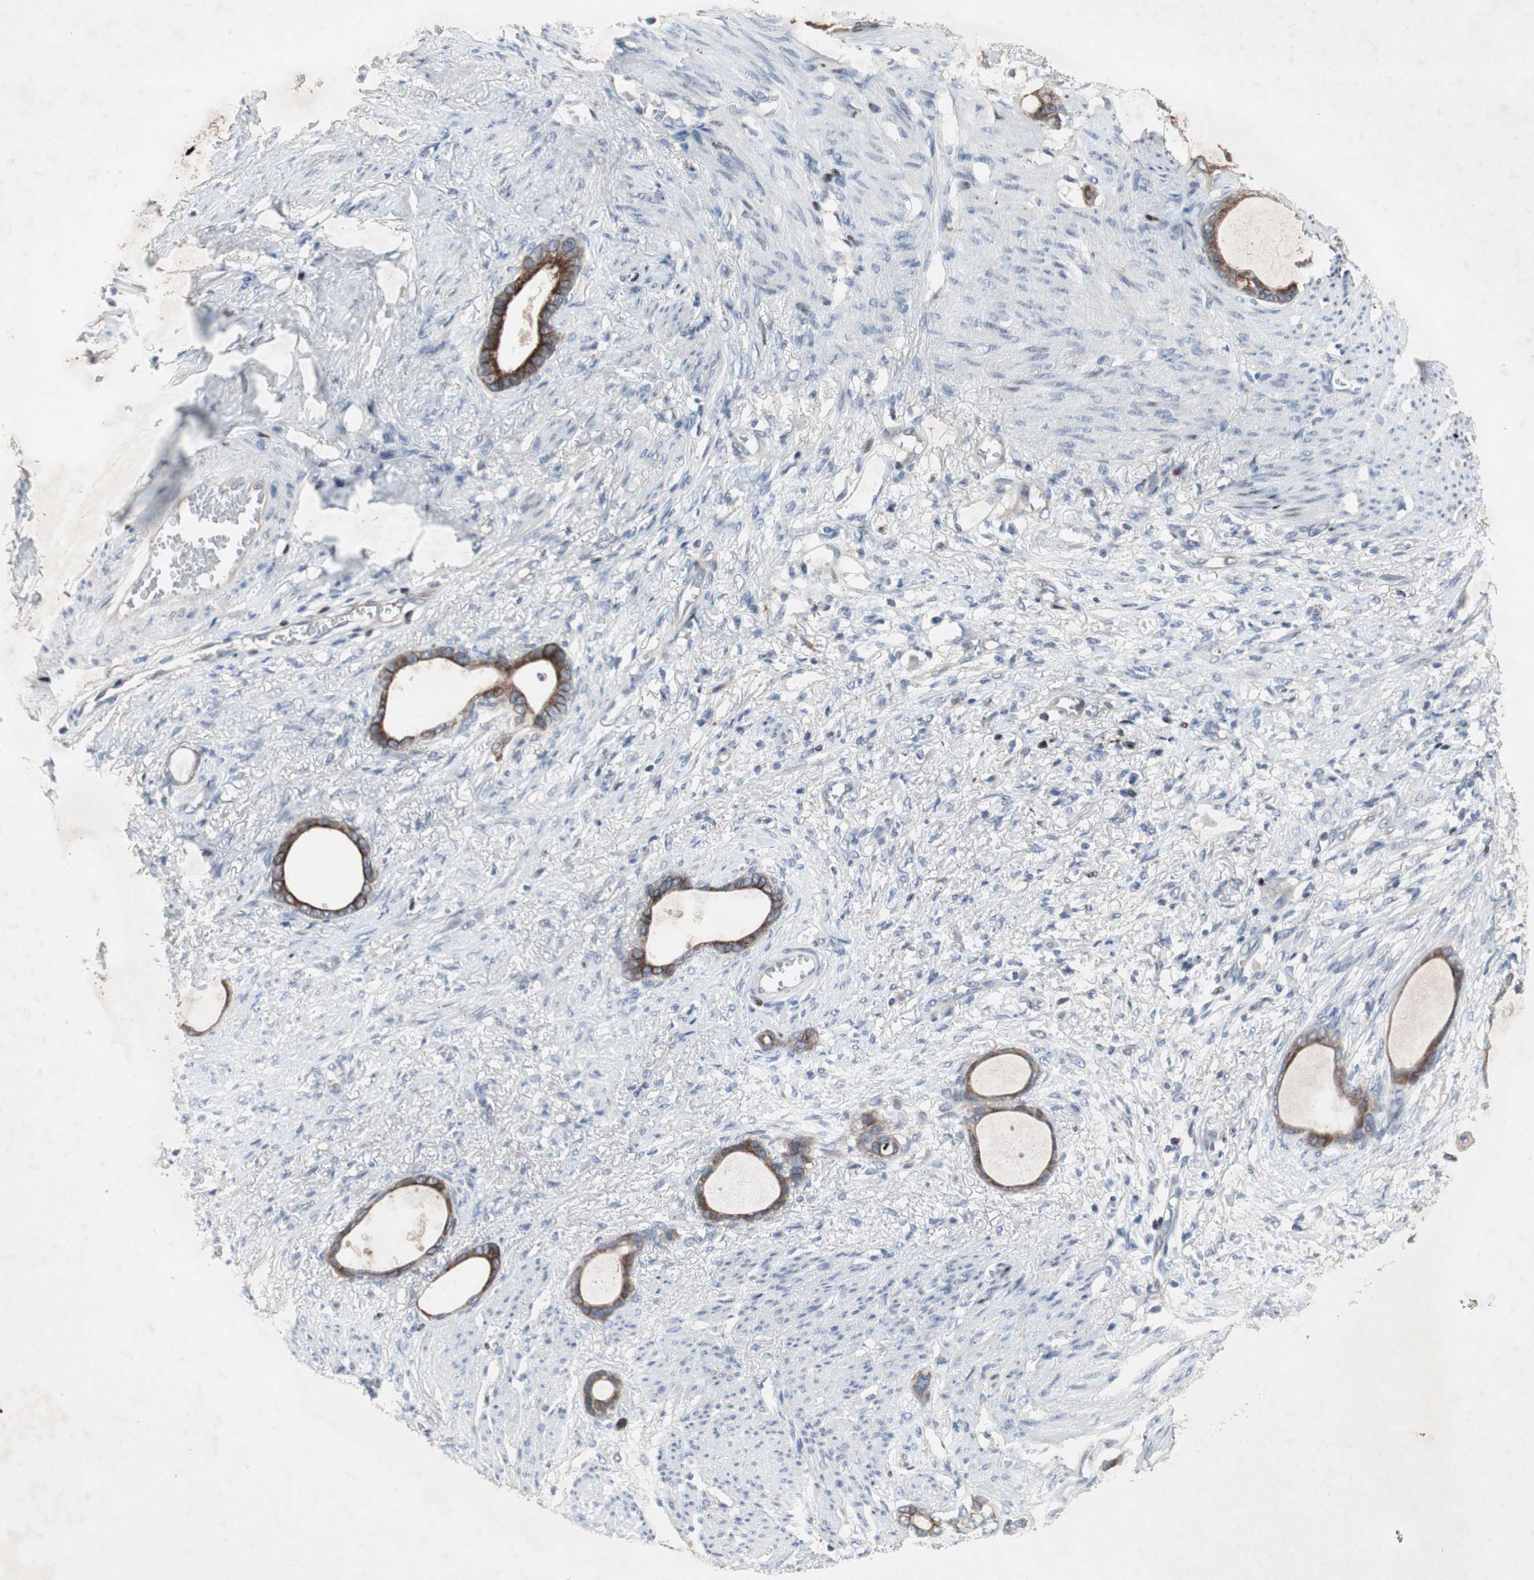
{"staining": {"intensity": "moderate", "quantity": ">75%", "location": "cytoplasmic/membranous"}, "tissue": "stomach cancer", "cell_type": "Tumor cells", "image_type": "cancer", "snomed": [{"axis": "morphology", "description": "Adenocarcinoma, NOS"}, {"axis": "topography", "description": "Stomach"}], "caption": "Stomach cancer (adenocarcinoma) stained for a protein exhibits moderate cytoplasmic/membranous positivity in tumor cells. (DAB IHC with brightfield microscopy, high magnification).", "gene": "MUTYH", "patient": {"sex": "female", "age": 75}}